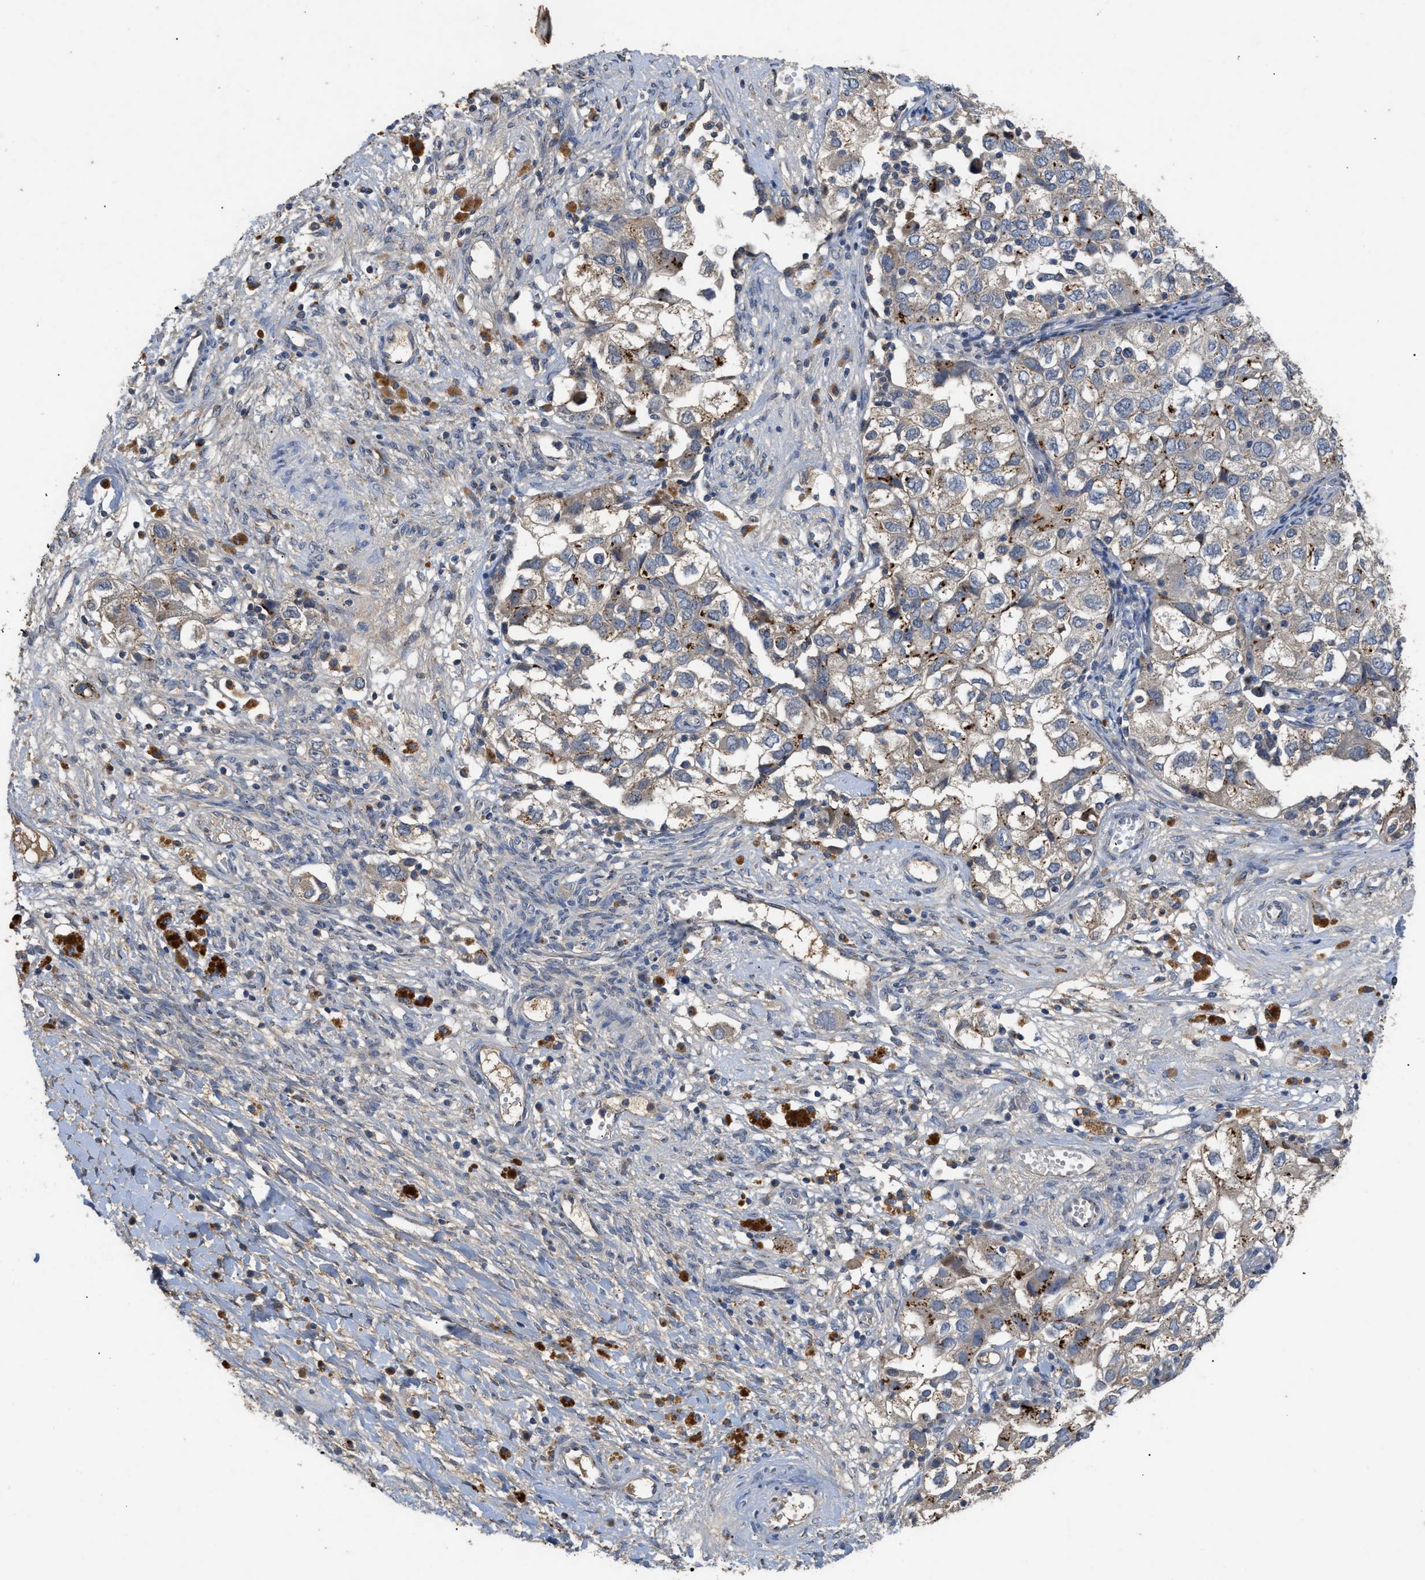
{"staining": {"intensity": "weak", "quantity": ">75%", "location": "cytoplasmic/membranous"}, "tissue": "ovarian cancer", "cell_type": "Tumor cells", "image_type": "cancer", "snomed": [{"axis": "morphology", "description": "Carcinoma, NOS"}, {"axis": "morphology", "description": "Cystadenocarcinoma, serous, NOS"}, {"axis": "topography", "description": "Ovary"}], "caption": "Immunohistochemistry (IHC) (DAB (3,3'-diaminobenzidine)) staining of serous cystadenocarcinoma (ovarian) demonstrates weak cytoplasmic/membranous protein staining in about >75% of tumor cells.", "gene": "SIK2", "patient": {"sex": "female", "age": 69}}